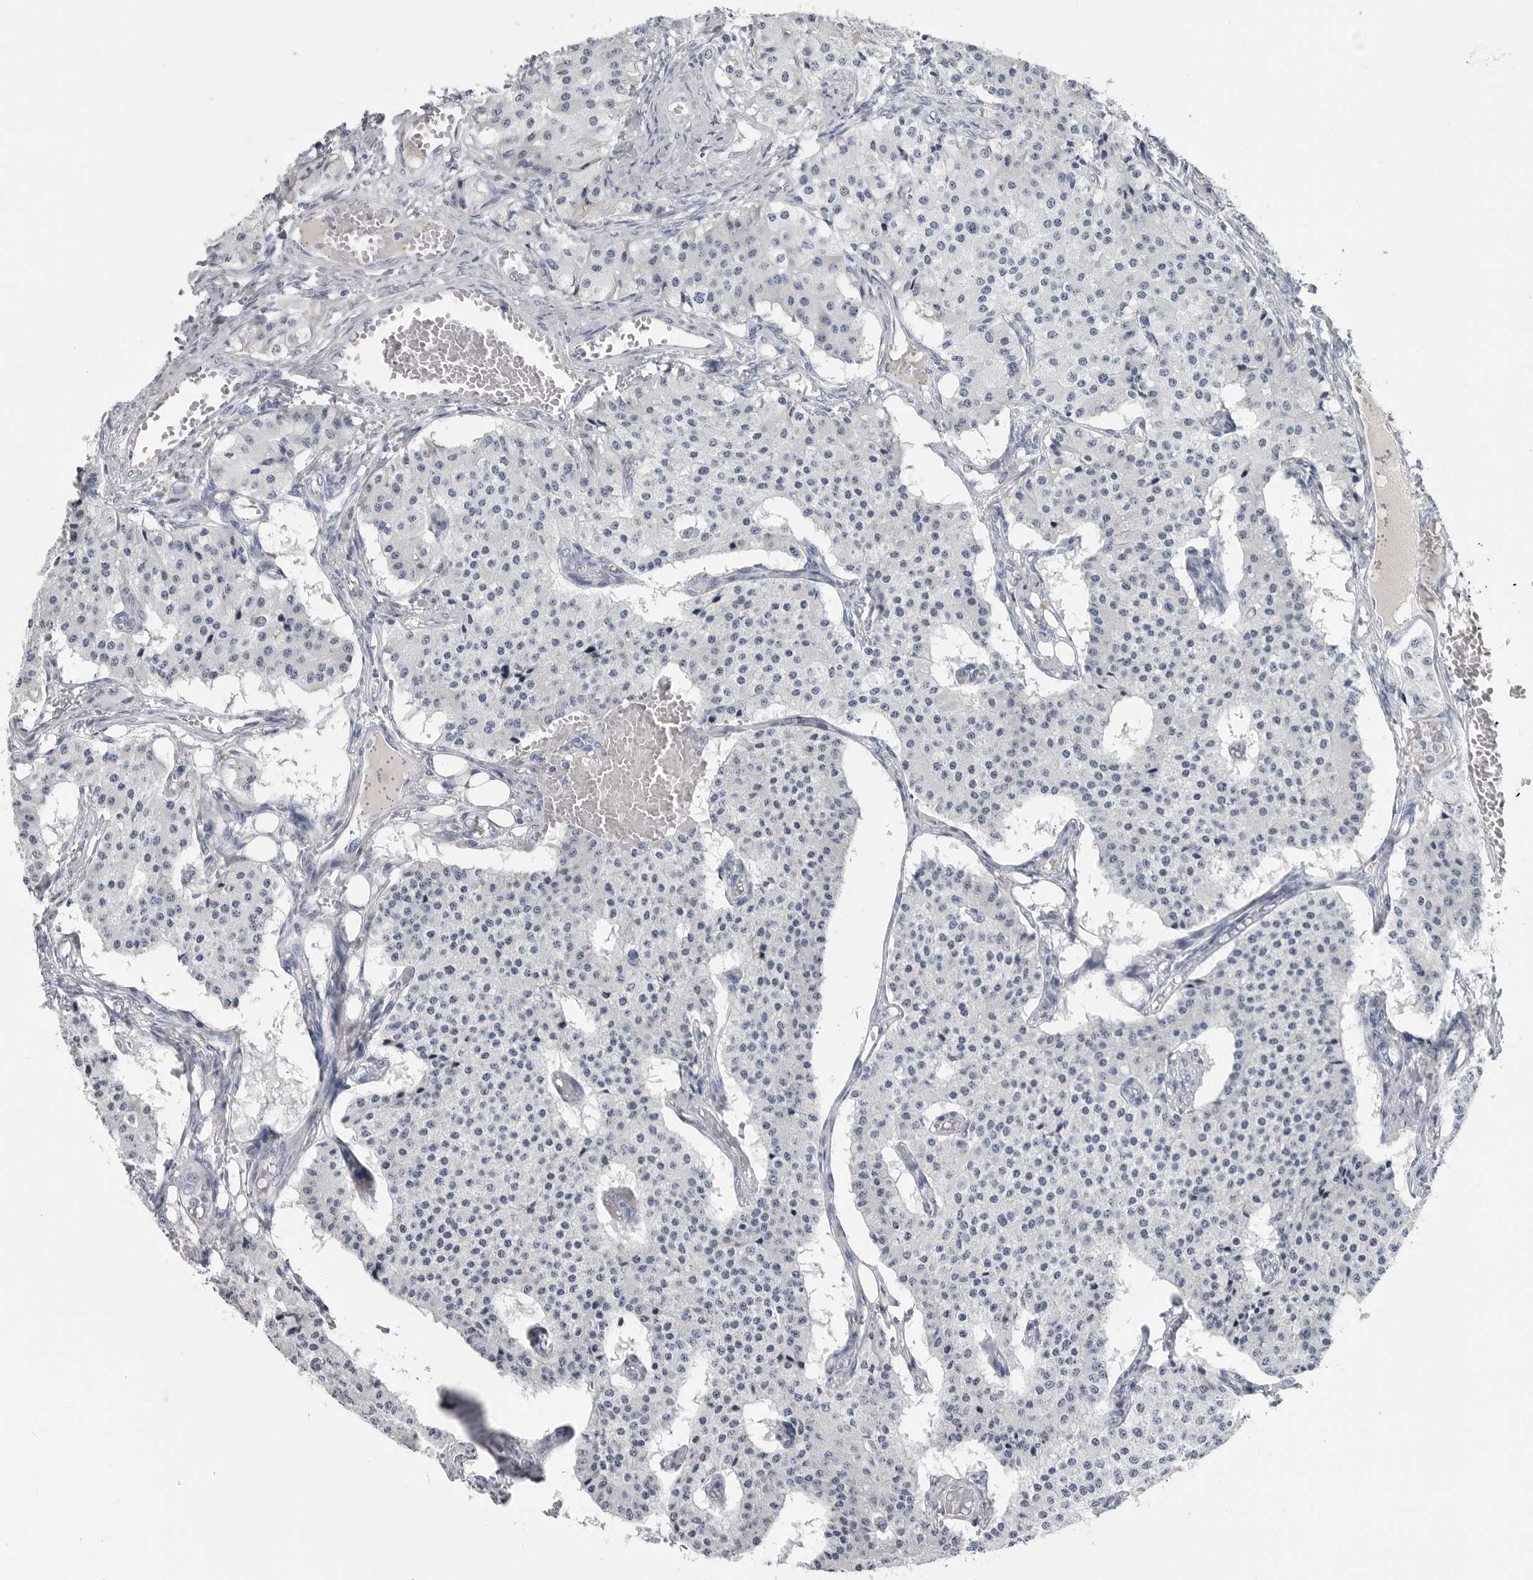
{"staining": {"intensity": "negative", "quantity": "none", "location": "none"}, "tissue": "carcinoid", "cell_type": "Tumor cells", "image_type": "cancer", "snomed": [{"axis": "morphology", "description": "Carcinoid, malignant, NOS"}, {"axis": "topography", "description": "Colon"}], "caption": "Immunohistochemistry of carcinoid exhibits no expression in tumor cells. The staining was performed using DAB to visualize the protein expression in brown, while the nuclei were stained in blue with hematoxylin (Magnification: 20x).", "gene": "AMPD1", "patient": {"sex": "female", "age": 52}}